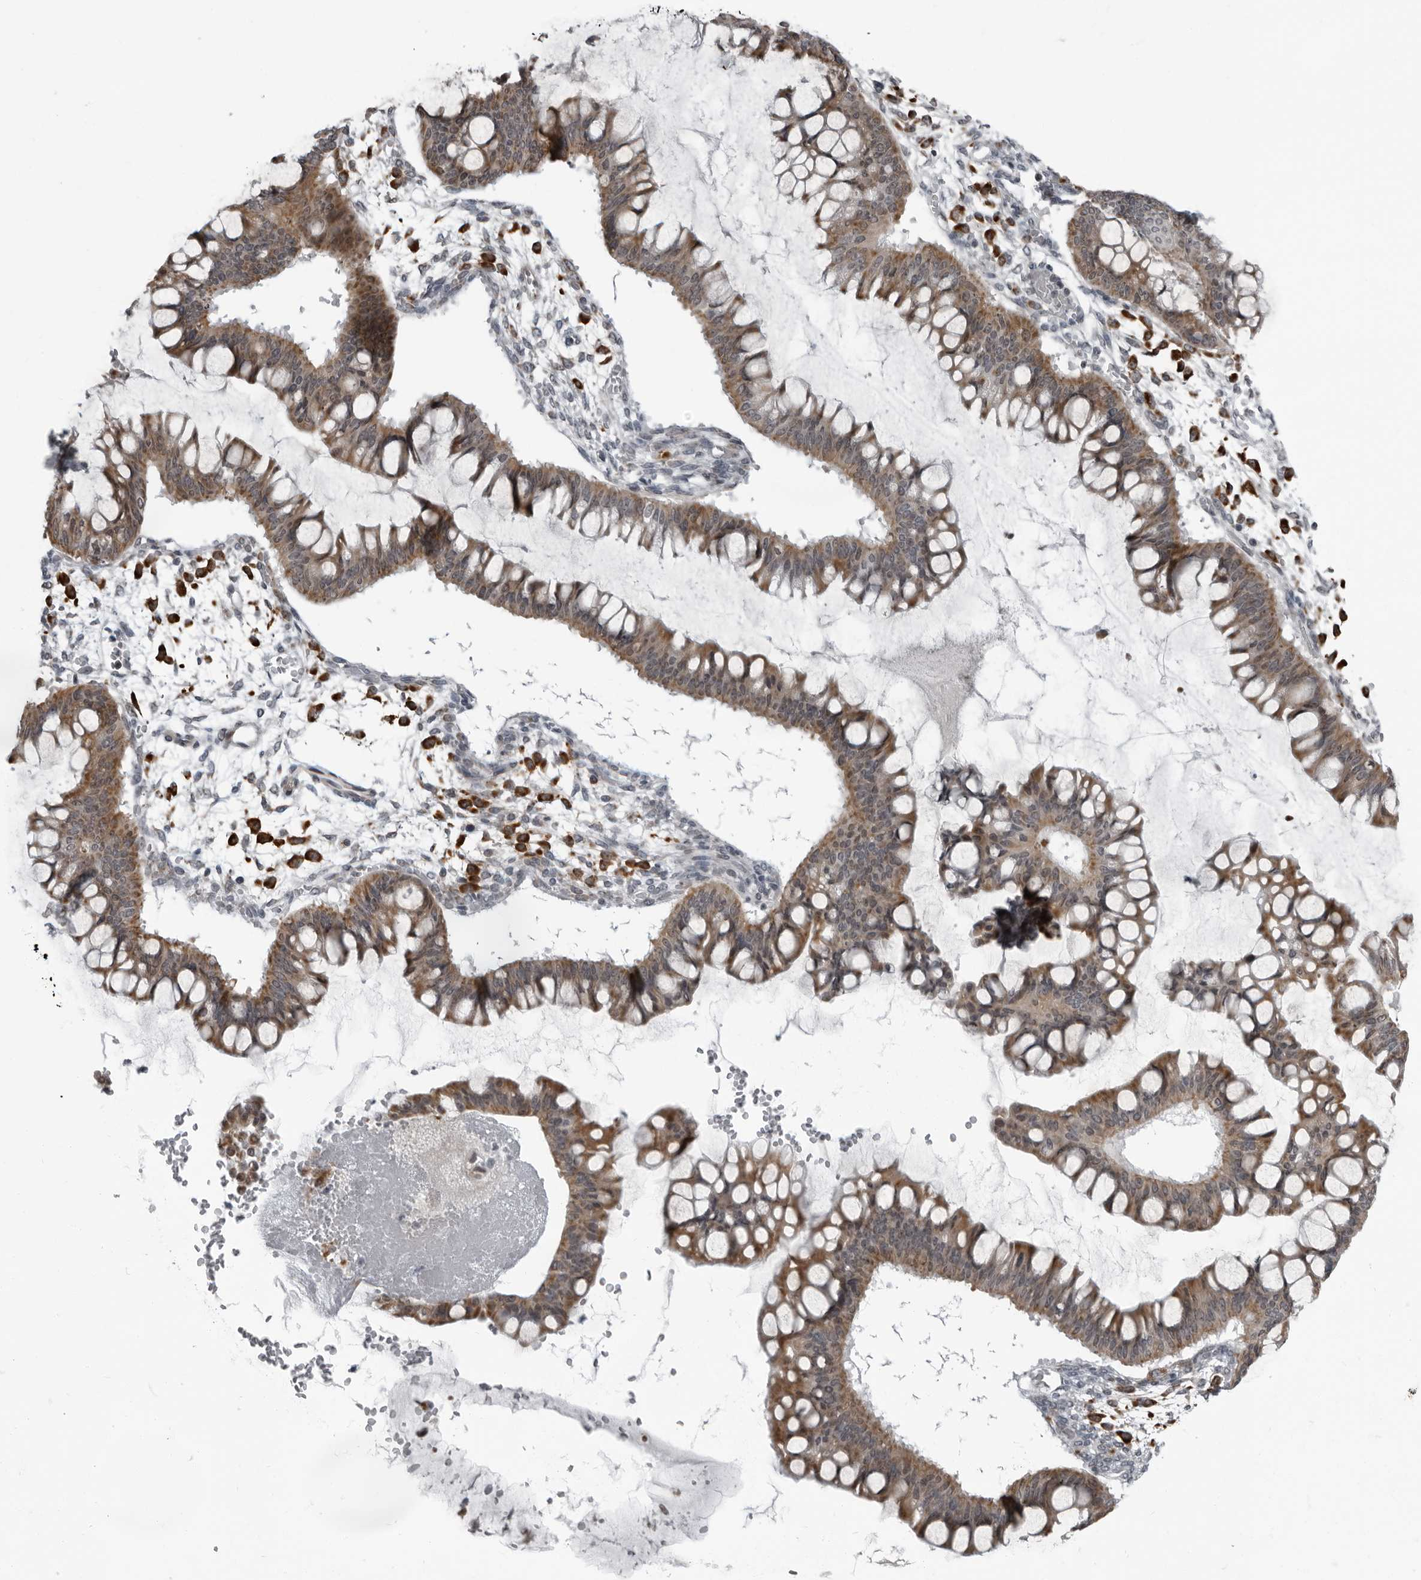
{"staining": {"intensity": "moderate", "quantity": ">75%", "location": "cytoplasmic/membranous"}, "tissue": "ovarian cancer", "cell_type": "Tumor cells", "image_type": "cancer", "snomed": [{"axis": "morphology", "description": "Cystadenocarcinoma, mucinous, NOS"}, {"axis": "topography", "description": "Ovary"}], "caption": "Ovarian cancer (mucinous cystadenocarcinoma) stained with immunohistochemistry exhibits moderate cytoplasmic/membranous expression in approximately >75% of tumor cells.", "gene": "RTCA", "patient": {"sex": "female", "age": 73}}